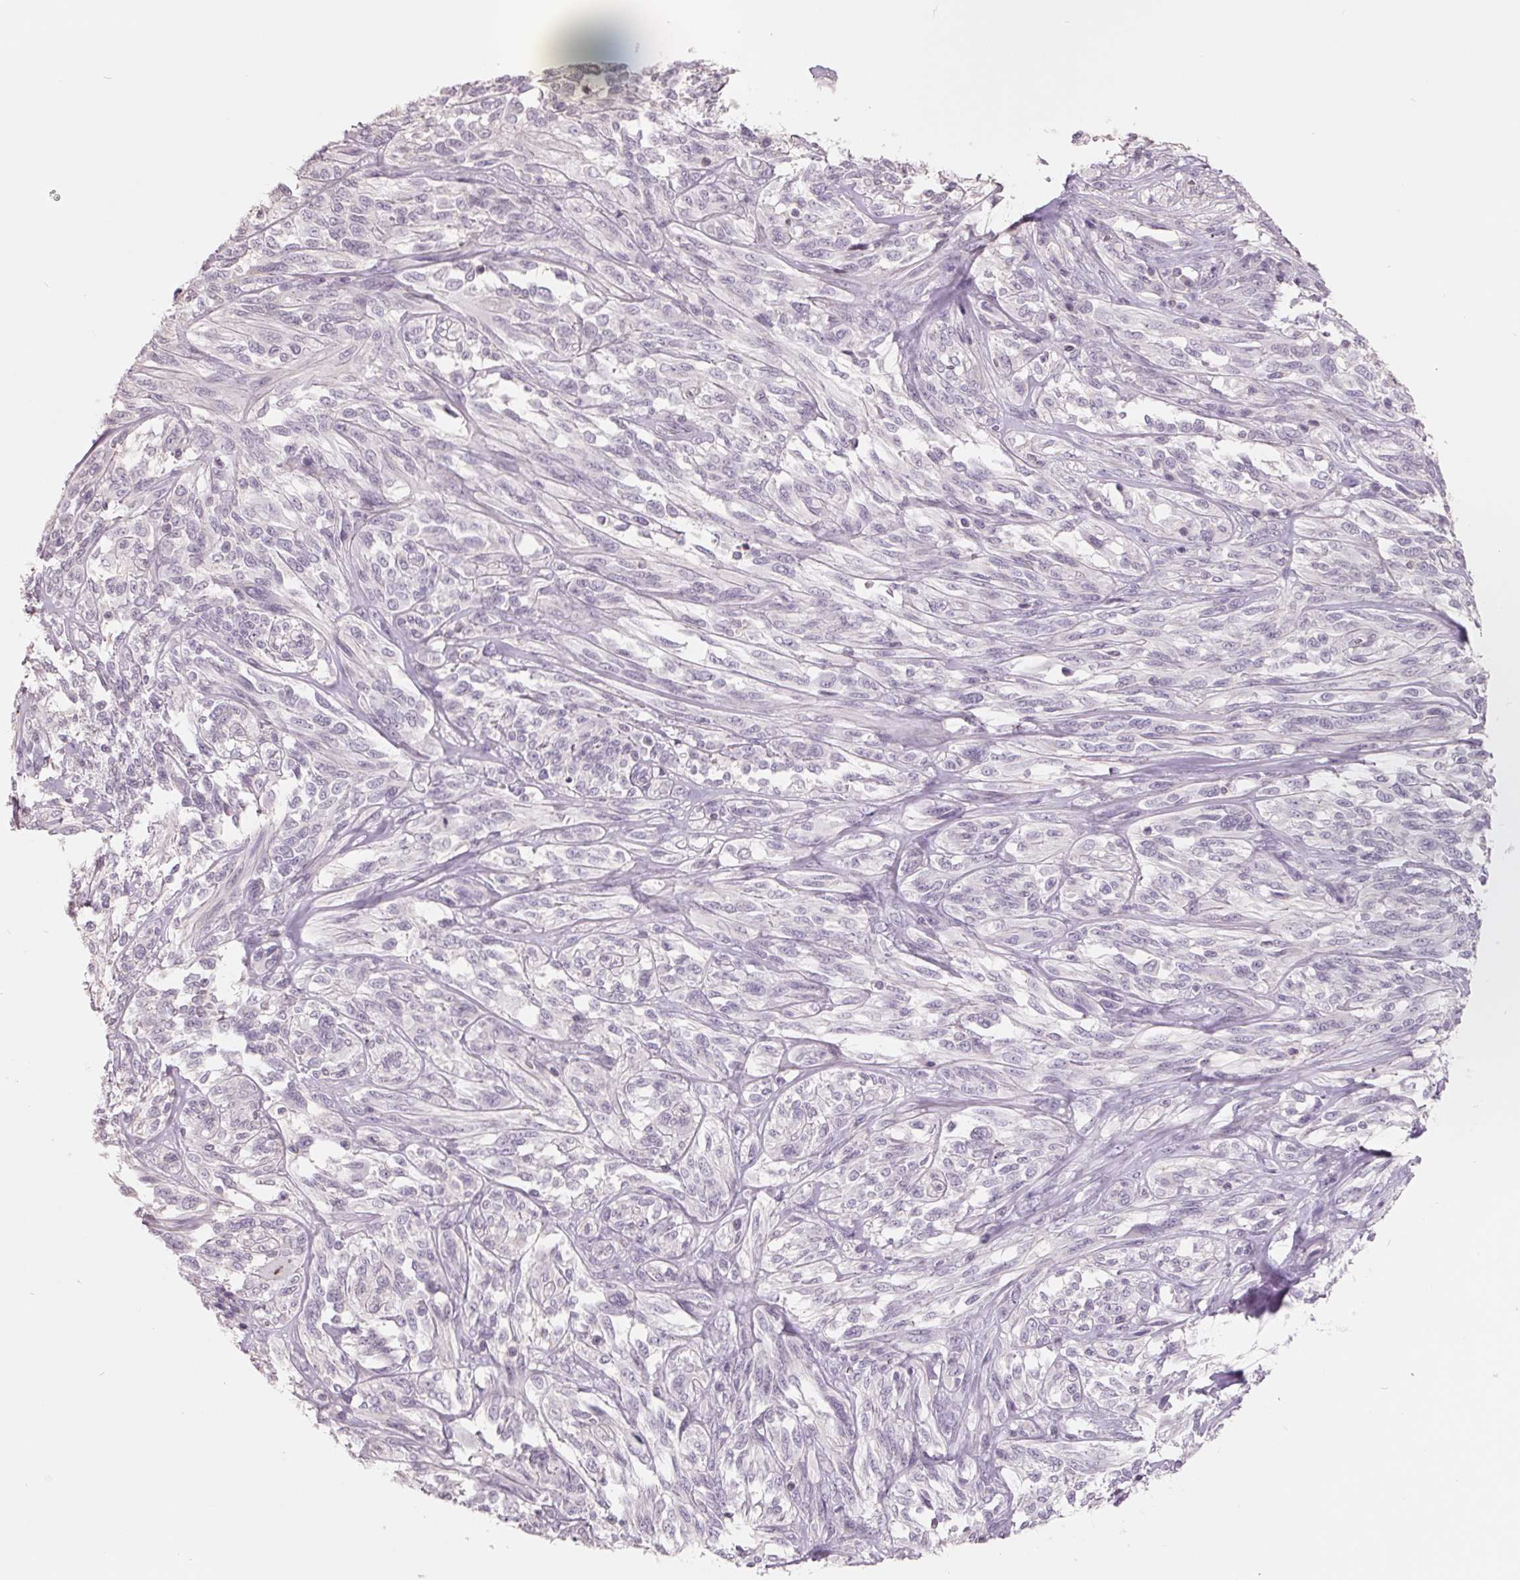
{"staining": {"intensity": "negative", "quantity": "none", "location": "none"}, "tissue": "melanoma", "cell_type": "Tumor cells", "image_type": "cancer", "snomed": [{"axis": "morphology", "description": "Malignant melanoma, NOS"}, {"axis": "topography", "description": "Skin"}], "caption": "Tumor cells are negative for brown protein staining in melanoma.", "gene": "FTCD", "patient": {"sex": "female", "age": 91}}